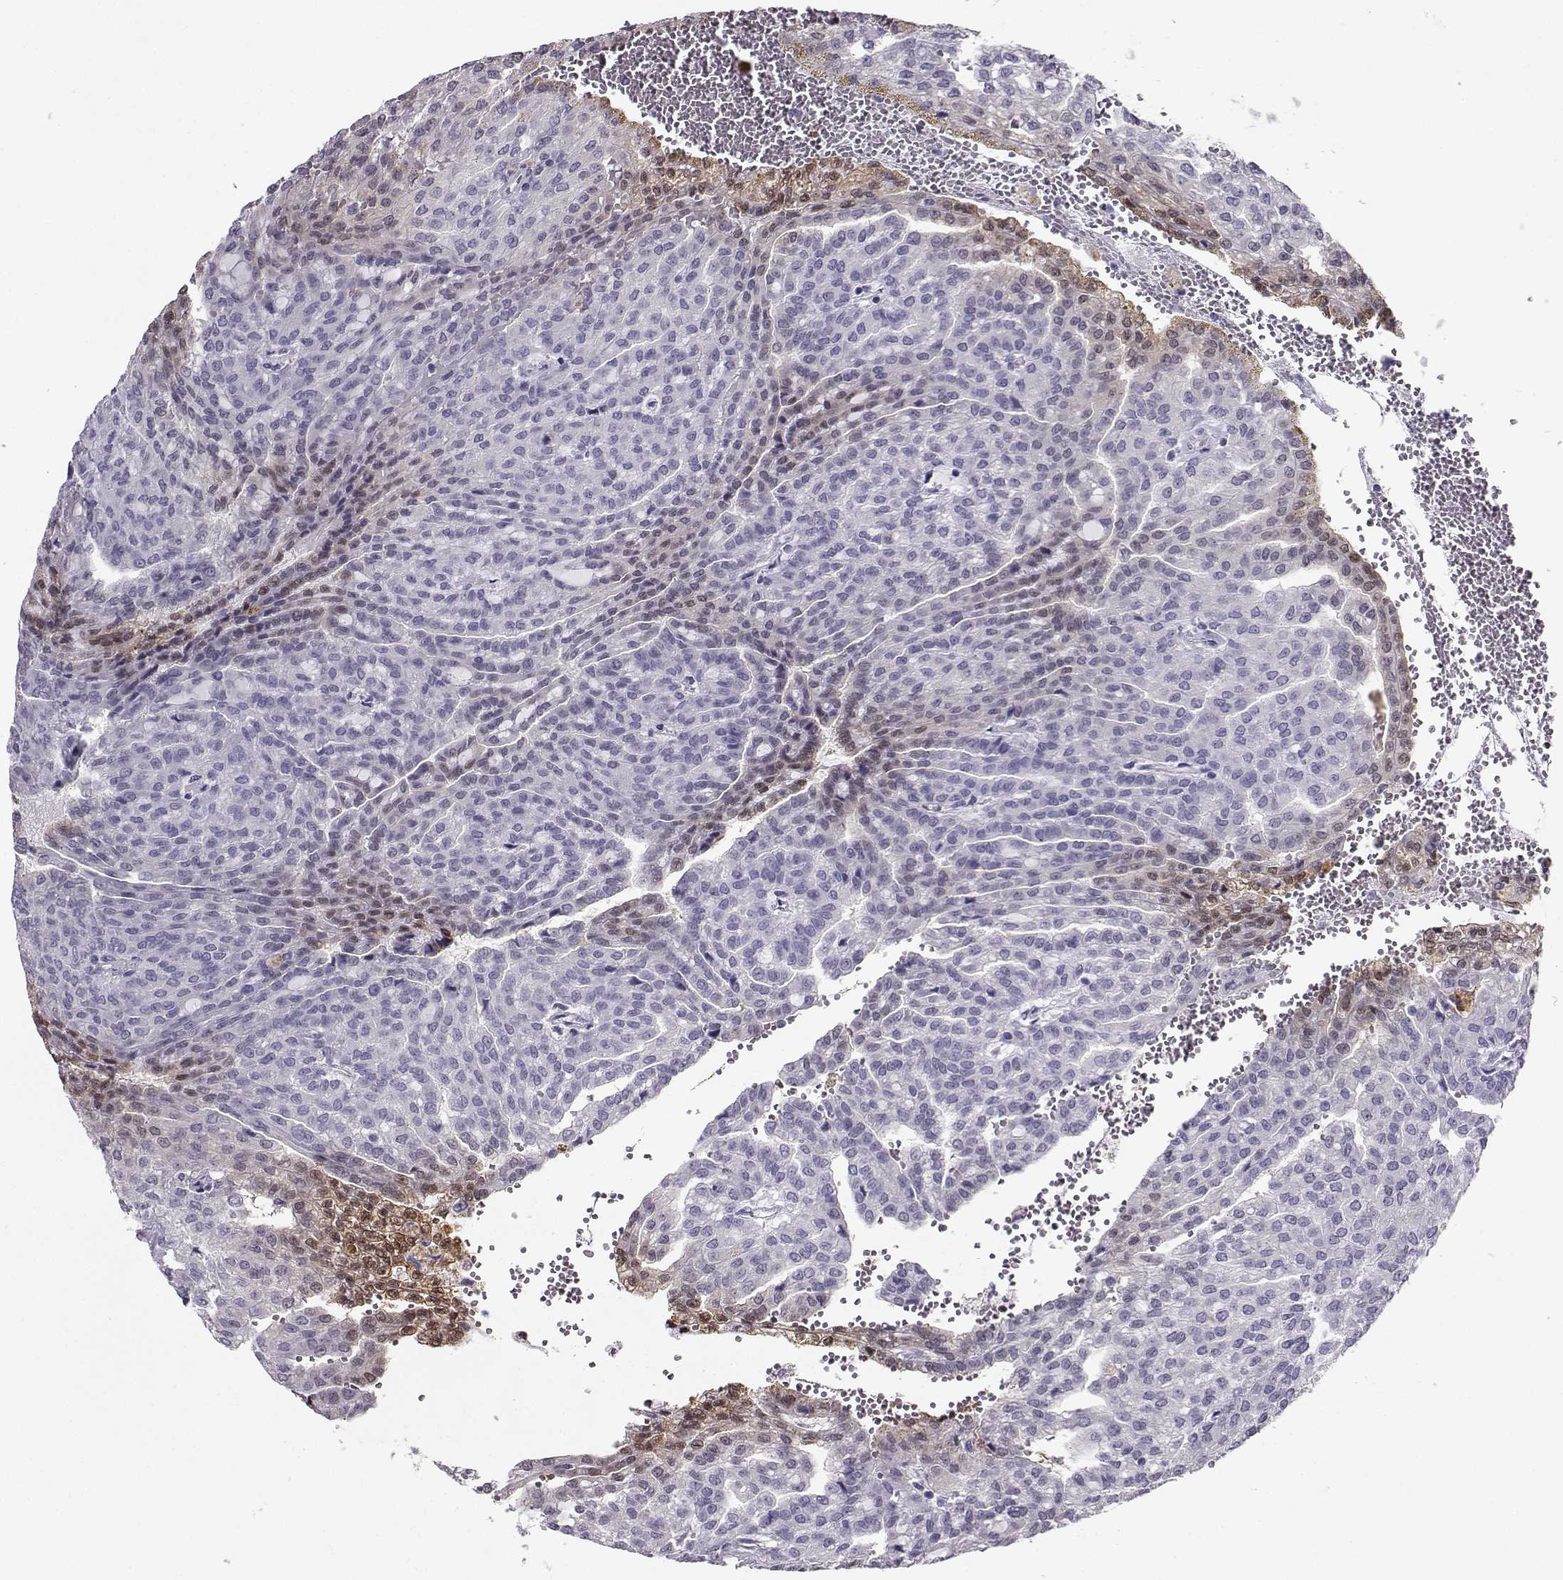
{"staining": {"intensity": "weak", "quantity": "<25%", "location": "nuclear"}, "tissue": "renal cancer", "cell_type": "Tumor cells", "image_type": "cancer", "snomed": [{"axis": "morphology", "description": "Adenocarcinoma, NOS"}, {"axis": "topography", "description": "Kidney"}], "caption": "Renal cancer stained for a protein using IHC demonstrates no expression tumor cells.", "gene": "PGK1", "patient": {"sex": "male", "age": 63}}